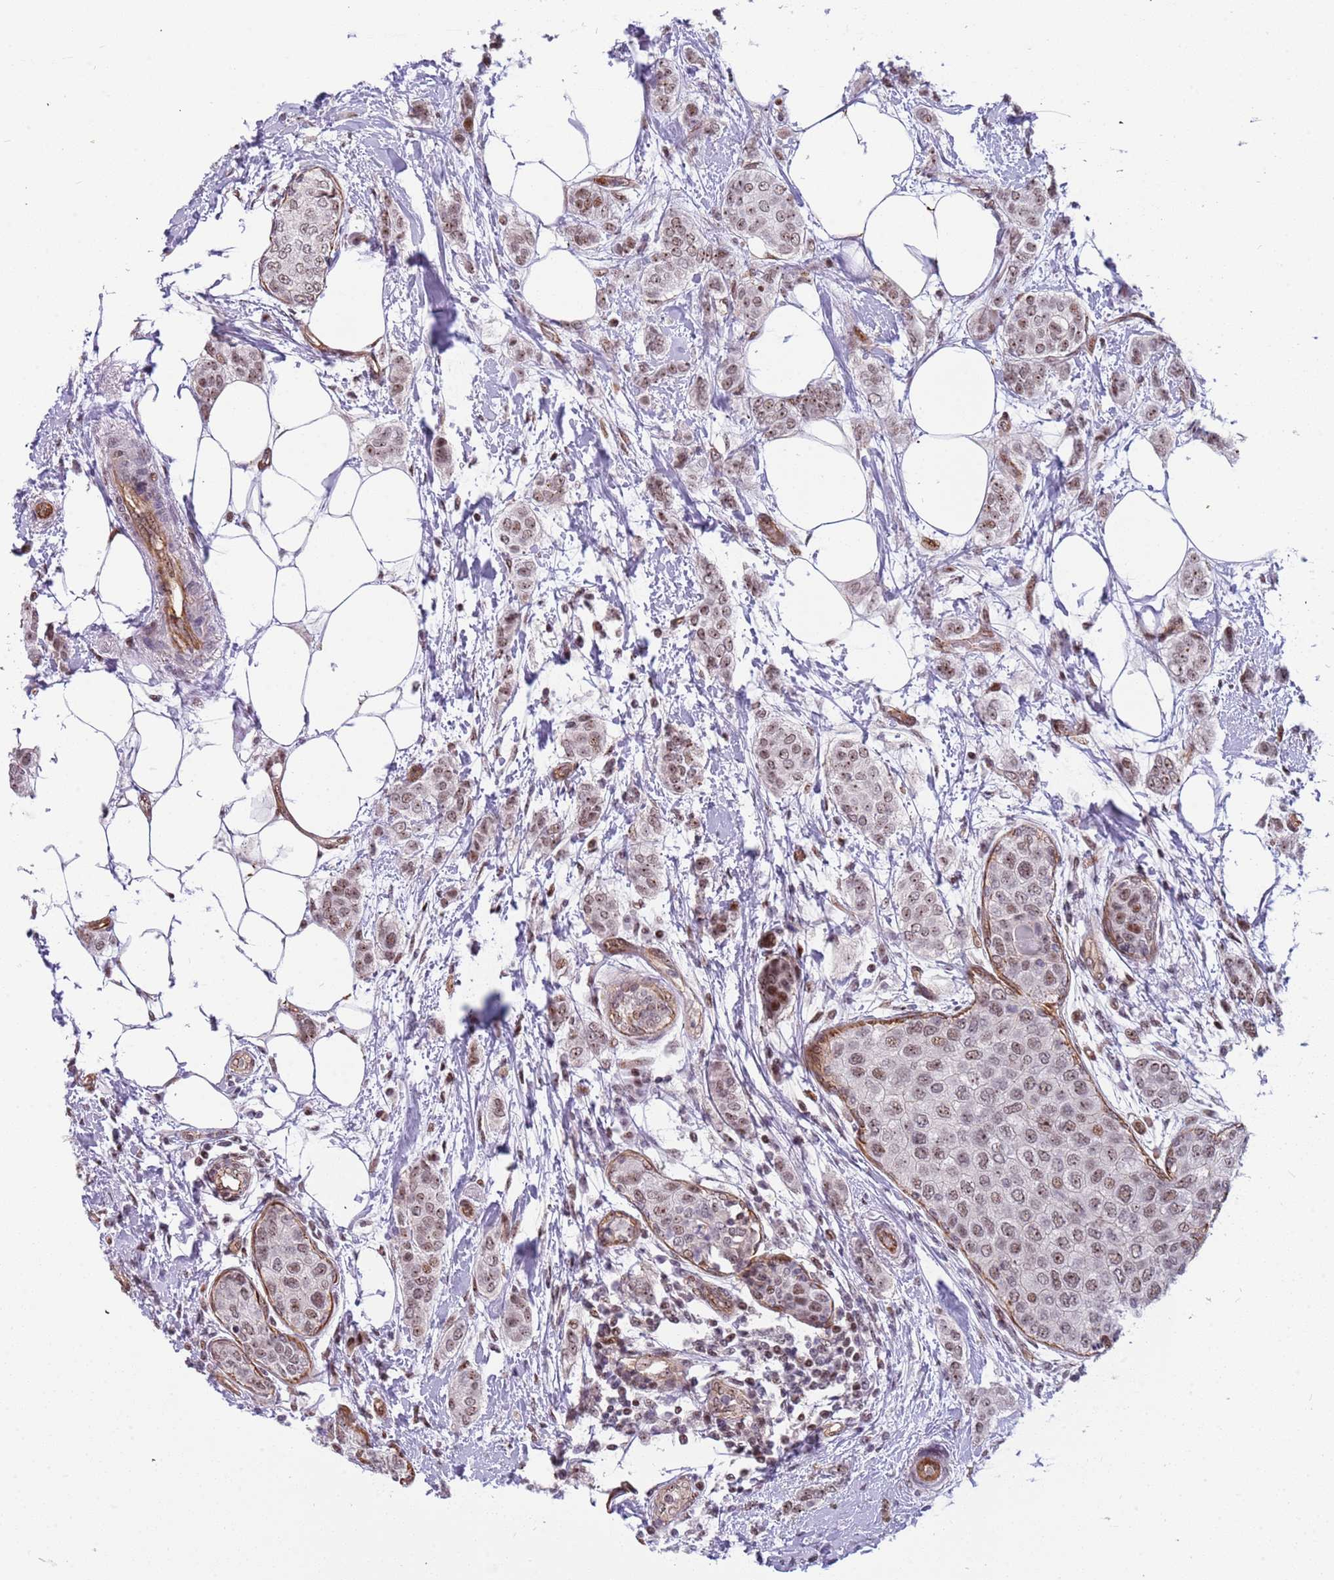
{"staining": {"intensity": "moderate", "quantity": ">75%", "location": "nuclear"}, "tissue": "breast cancer", "cell_type": "Tumor cells", "image_type": "cancer", "snomed": [{"axis": "morphology", "description": "Duct carcinoma"}, {"axis": "topography", "description": "Breast"}], "caption": "Breast cancer stained for a protein exhibits moderate nuclear positivity in tumor cells.", "gene": "LRMDA", "patient": {"sex": "female", "age": 72}}